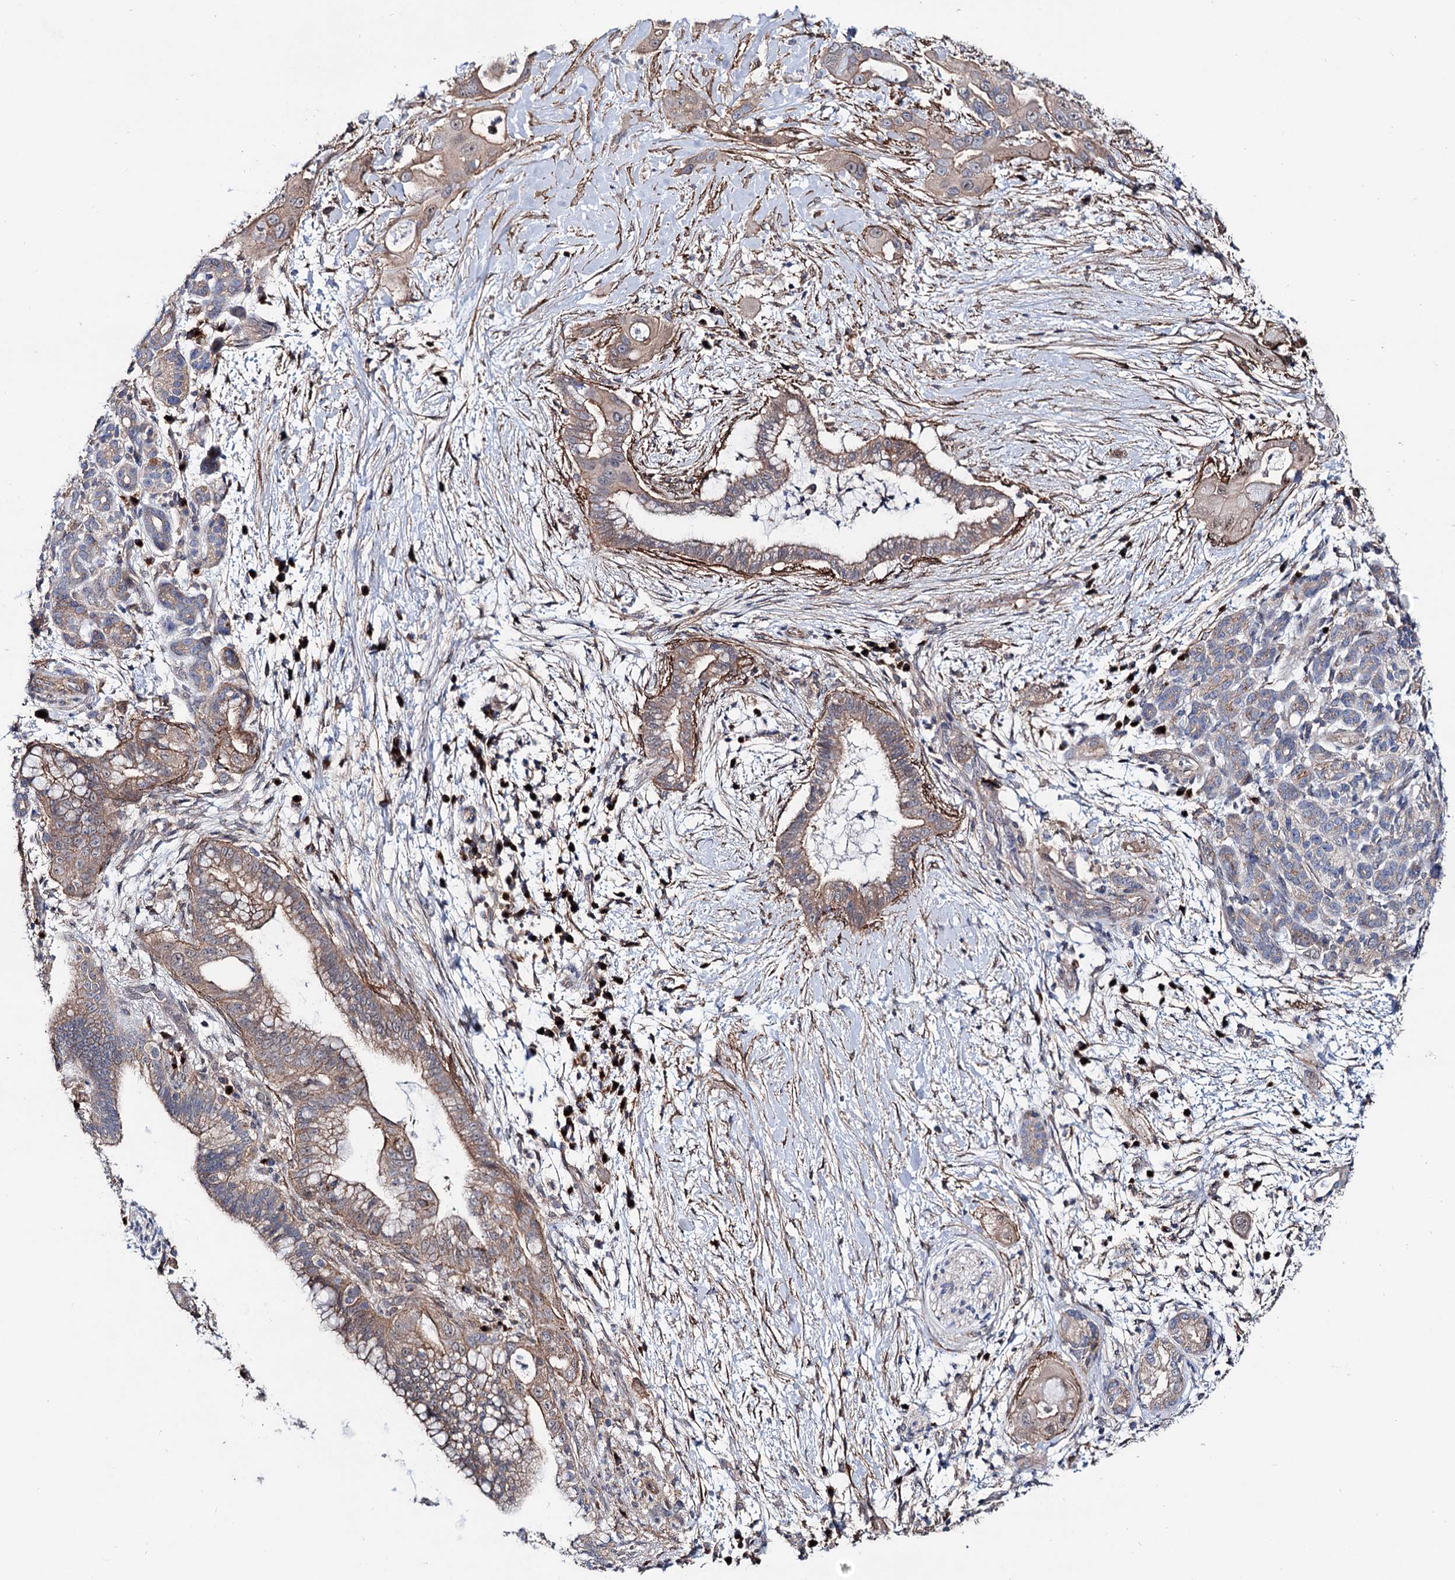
{"staining": {"intensity": "moderate", "quantity": "25%-75%", "location": "cytoplasmic/membranous"}, "tissue": "pancreatic cancer", "cell_type": "Tumor cells", "image_type": "cancer", "snomed": [{"axis": "morphology", "description": "Adenocarcinoma, NOS"}, {"axis": "topography", "description": "Pancreas"}], "caption": "IHC photomicrograph of human pancreatic cancer (adenocarcinoma) stained for a protein (brown), which displays medium levels of moderate cytoplasmic/membranous staining in approximately 25%-75% of tumor cells.", "gene": "SEC24A", "patient": {"sex": "male", "age": 59}}